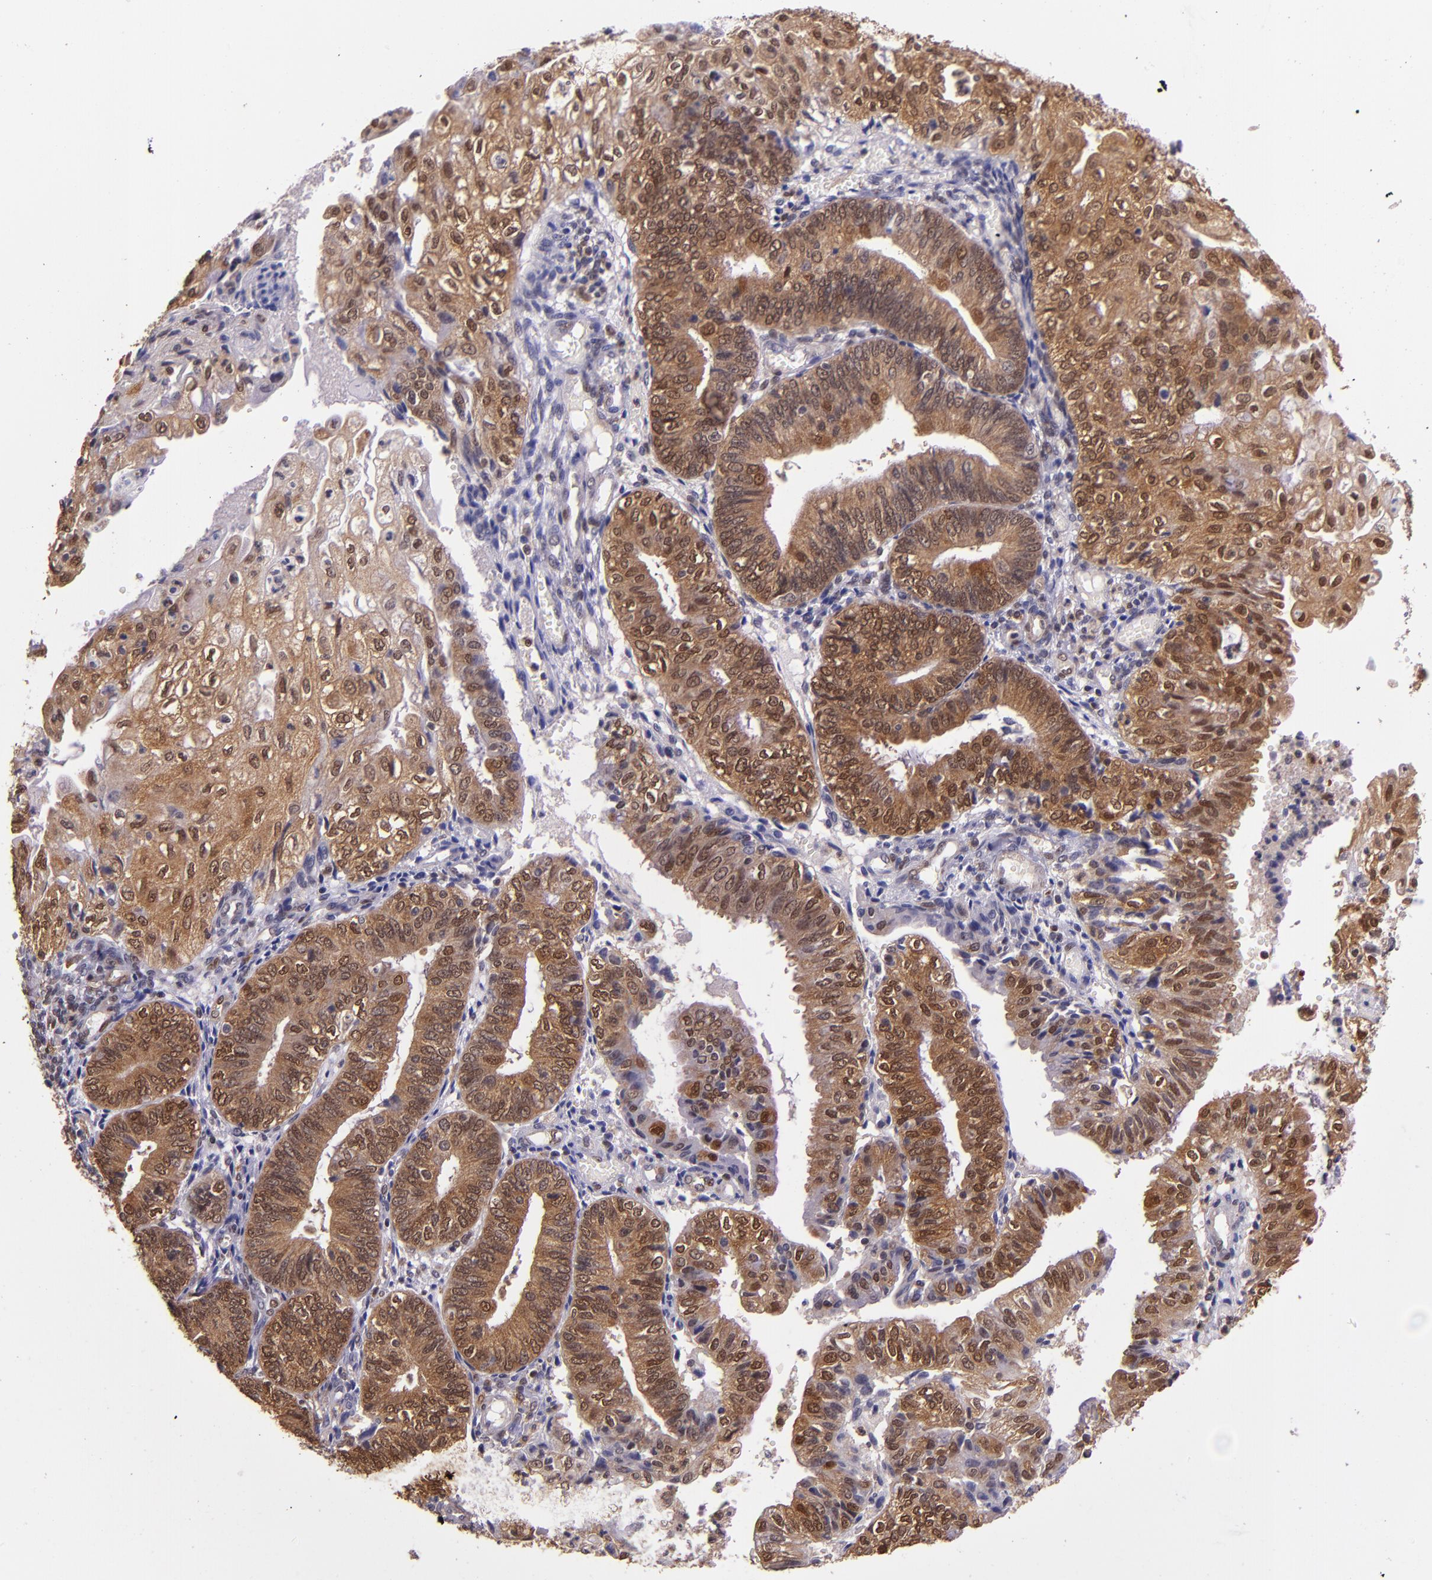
{"staining": {"intensity": "strong", "quantity": ">75%", "location": "cytoplasmic/membranous,nuclear"}, "tissue": "endometrial cancer", "cell_type": "Tumor cells", "image_type": "cancer", "snomed": [{"axis": "morphology", "description": "Adenocarcinoma, NOS"}, {"axis": "topography", "description": "Endometrium"}], "caption": "High-magnification brightfield microscopy of endometrial cancer (adenocarcinoma) stained with DAB (3,3'-diaminobenzidine) (brown) and counterstained with hematoxylin (blue). tumor cells exhibit strong cytoplasmic/membranous and nuclear staining is appreciated in approximately>75% of cells.", "gene": "STAT6", "patient": {"sex": "female", "age": 55}}